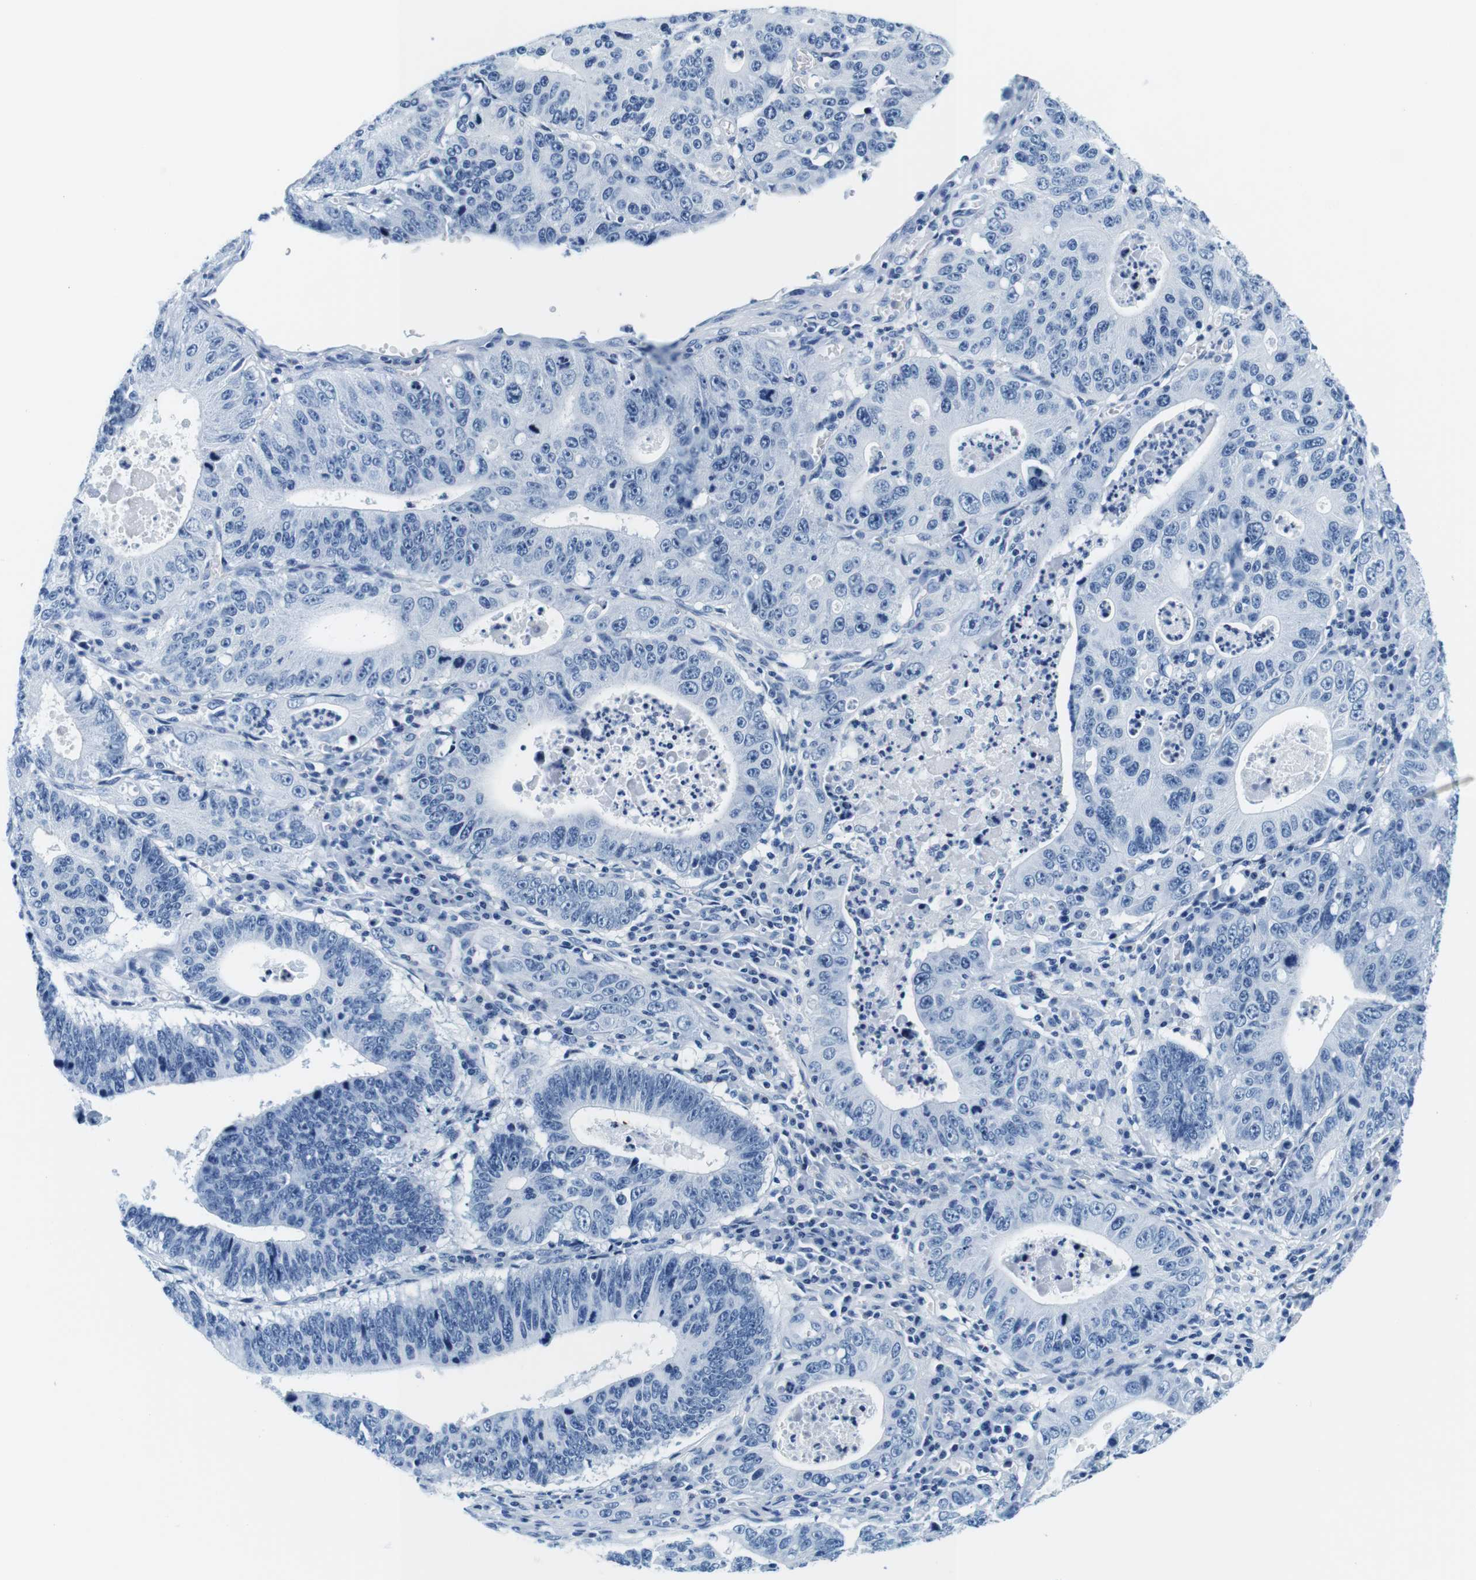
{"staining": {"intensity": "negative", "quantity": "none", "location": "none"}, "tissue": "stomach cancer", "cell_type": "Tumor cells", "image_type": "cancer", "snomed": [{"axis": "morphology", "description": "Adenocarcinoma, NOS"}, {"axis": "topography", "description": "Stomach"}], "caption": "This micrograph is of stomach adenocarcinoma stained with immunohistochemistry (IHC) to label a protein in brown with the nuclei are counter-stained blue. There is no positivity in tumor cells.", "gene": "ELANE", "patient": {"sex": "male", "age": 59}}